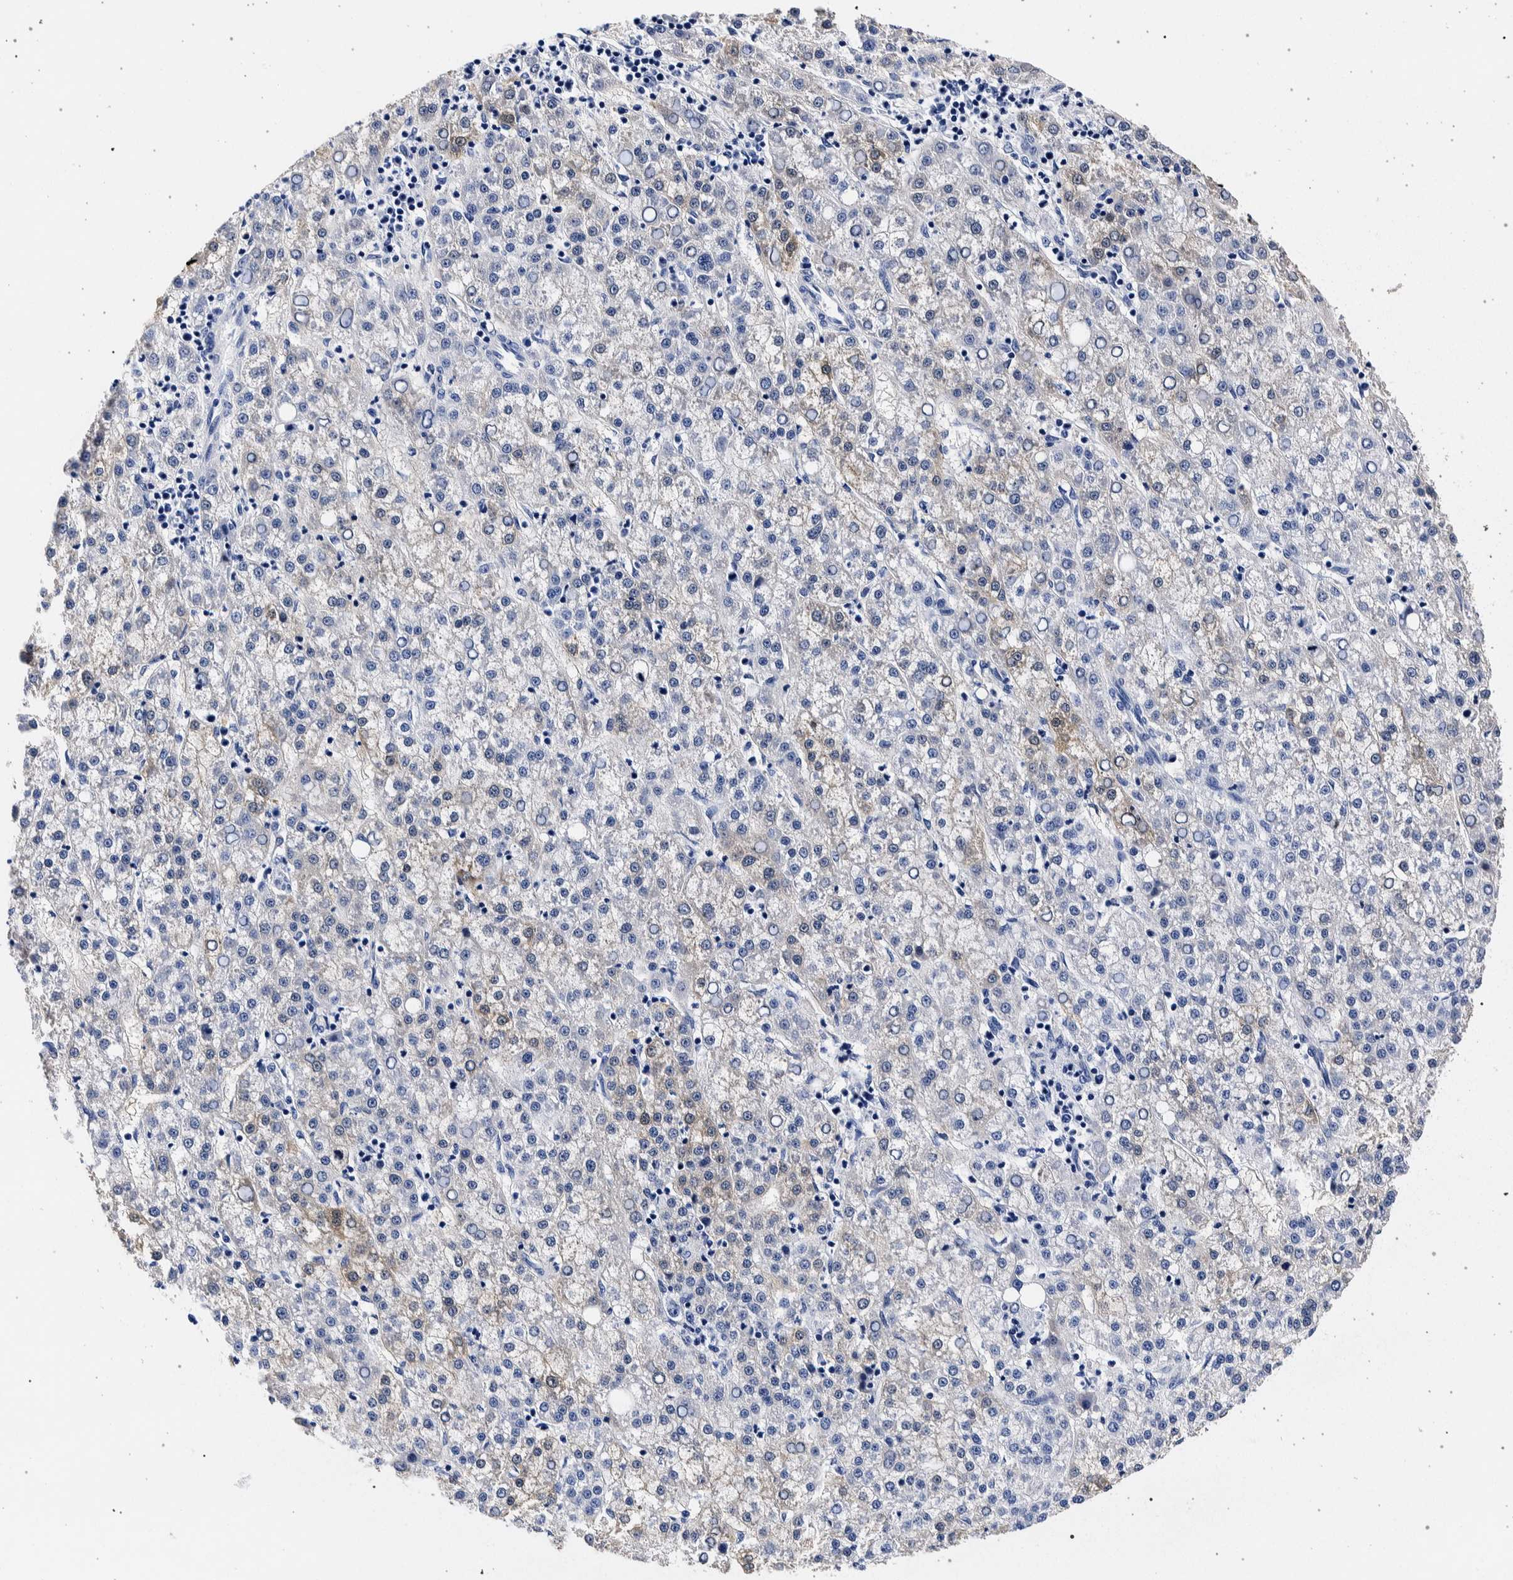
{"staining": {"intensity": "weak", "quantity": "<25%", "location": "cytoplasmic/membranous"}, "tissue": "liver cancer", "cell_type": "Tumor cells", "image_type": "cancer", "snomed": [{"axis": "morphology", "description": "Carcinoma, Hepatocellular, NOS"}, {"axis": "topography", "description": "Liver"}], "caption": "Tumor cells show no significant expression in hepatocellular carcinoma (liver).", "gene": "NIBAN2", "patient": {"sex": "female", "age": 58}}